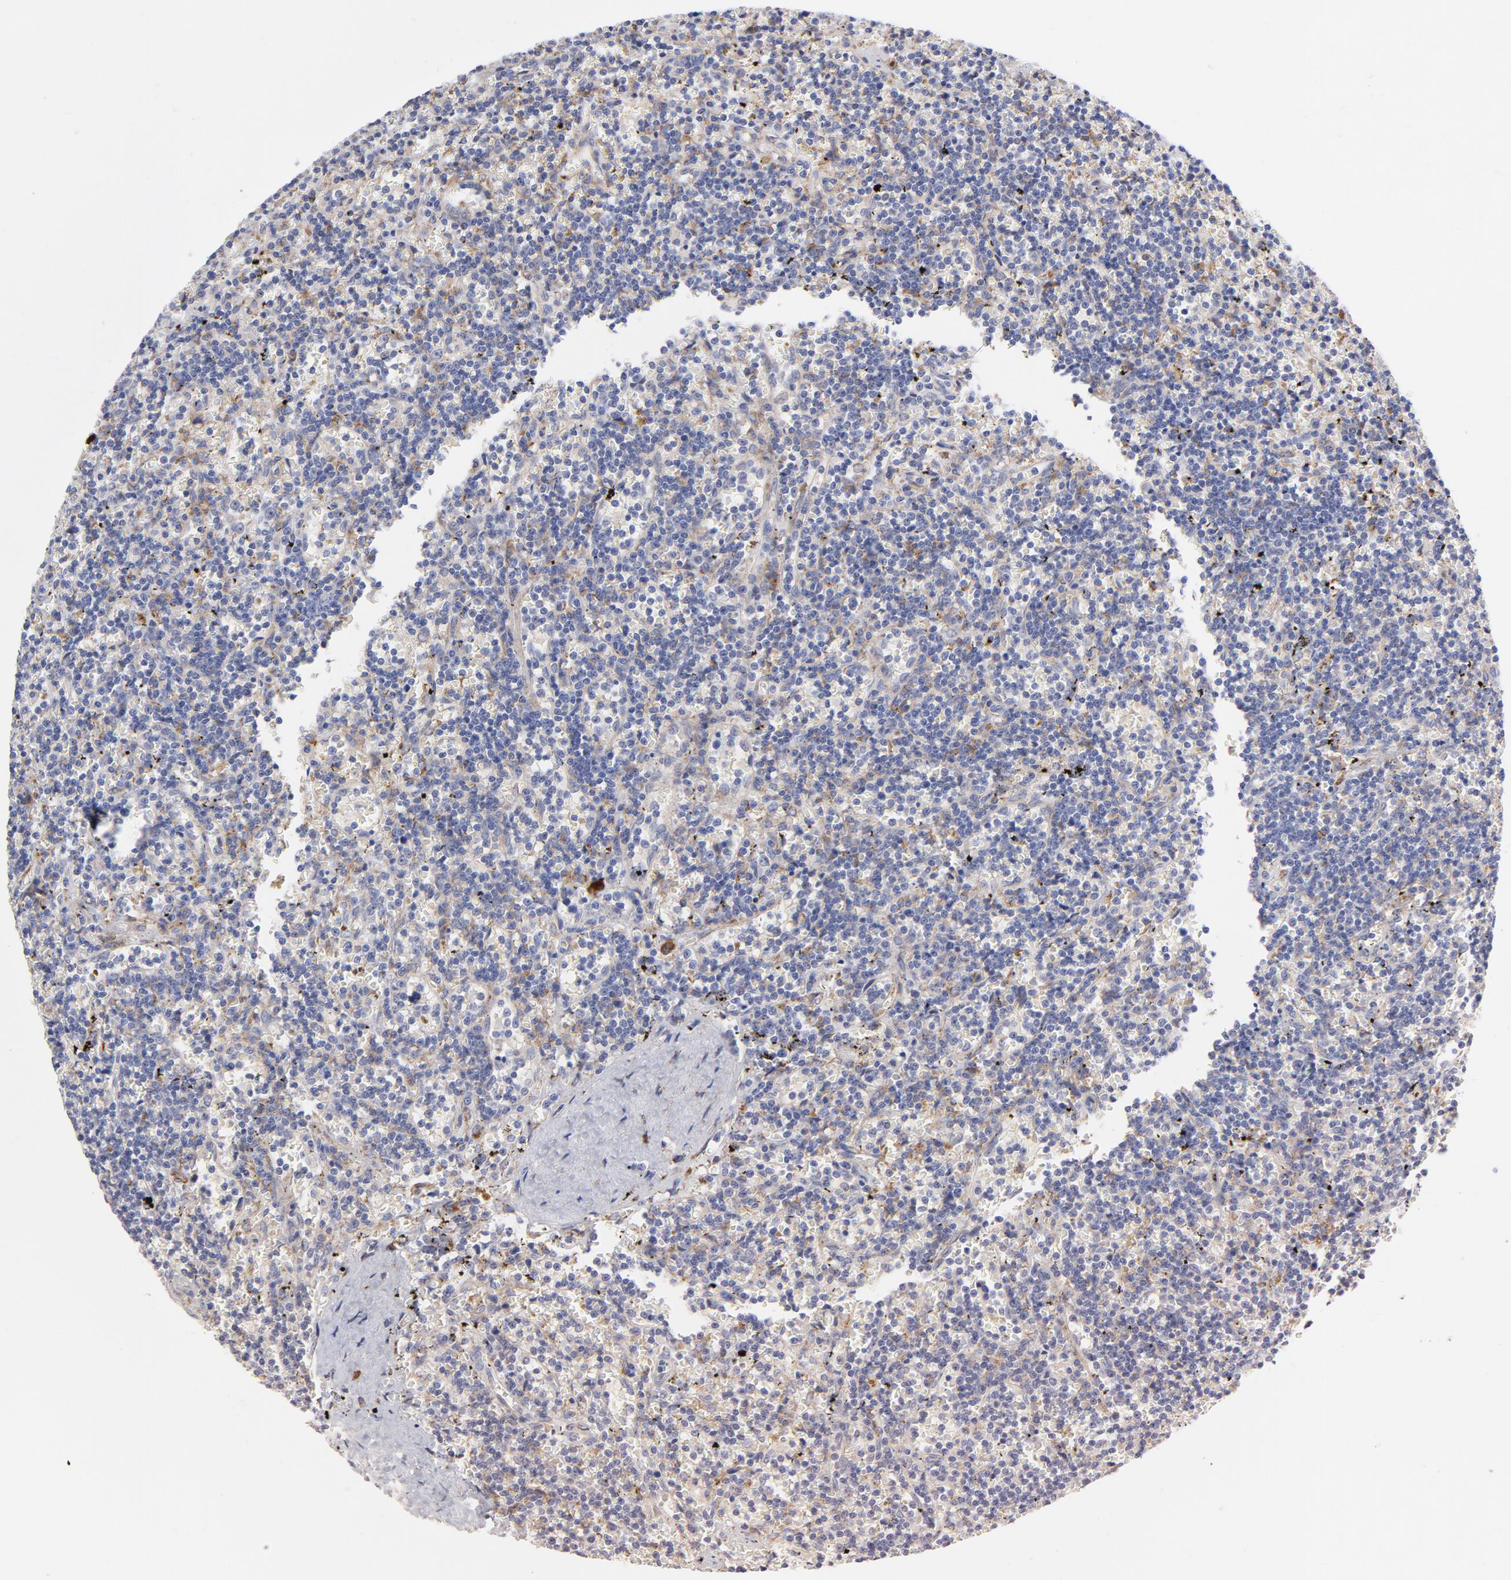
{"staining": {"intensity": "negative", "quantity": "none", "location": "none"}, "tissue": "lymphoma", "cell_type": "Tumor cells", "image_type": "cancer", "snomed": [{"axis": "morphology", "description": "Malignant lymphoma, non-Hodgkin's type, Low grade"}, {"axis": "topography", "description": "Spleen"}], "caption": "A micrograph of malignant lymphoma, non-Hodgkin's type (low-grade) stained for a protein shows no brown staining in tumor cells. (Brightfield microscopy of DAB (3,3'-diaminobenzidine) immunohistochemistry (IHC) at high magnification).", "gene": "RAPGEF3", "patient": {"sex": "male", "age": 60}}